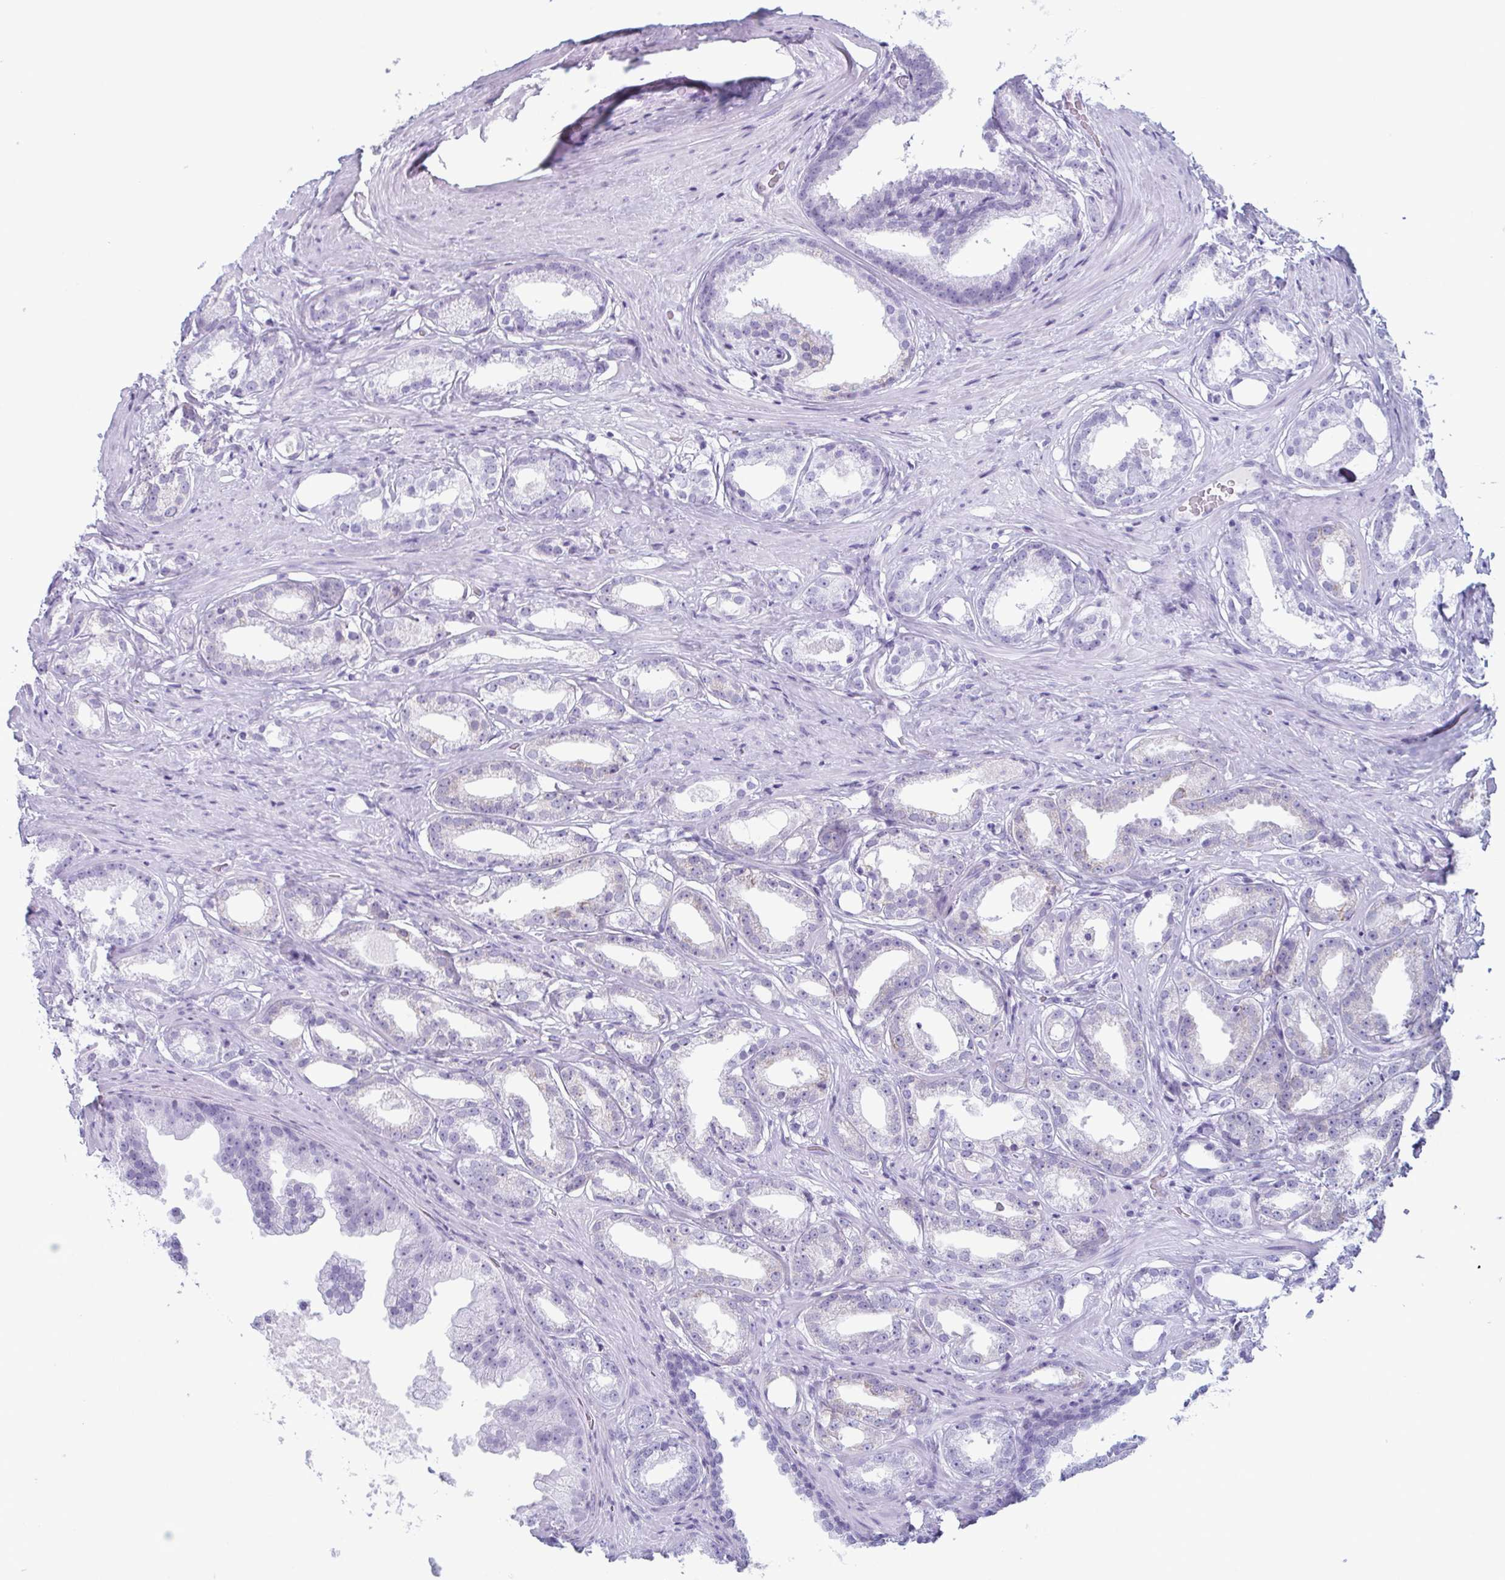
{"staining": {"intensity": "negative", "quantity": "none", "location": "none"}, "tissue": "prostate cancer", "cell_type": "Tumor cells", "image_type": "cancer", "snomed": [{"axis": "morphology", "description": "Adenocarcinoma, Low grade"}, {"axis": "topography", "description": "Prostate"}], "caption": "The photomicrograph displays no staining of tumor cells in prostate low-grade adenocarcinoma.", "gene": "ENKUR", "patient": {"sex": "male", "age": 65}}